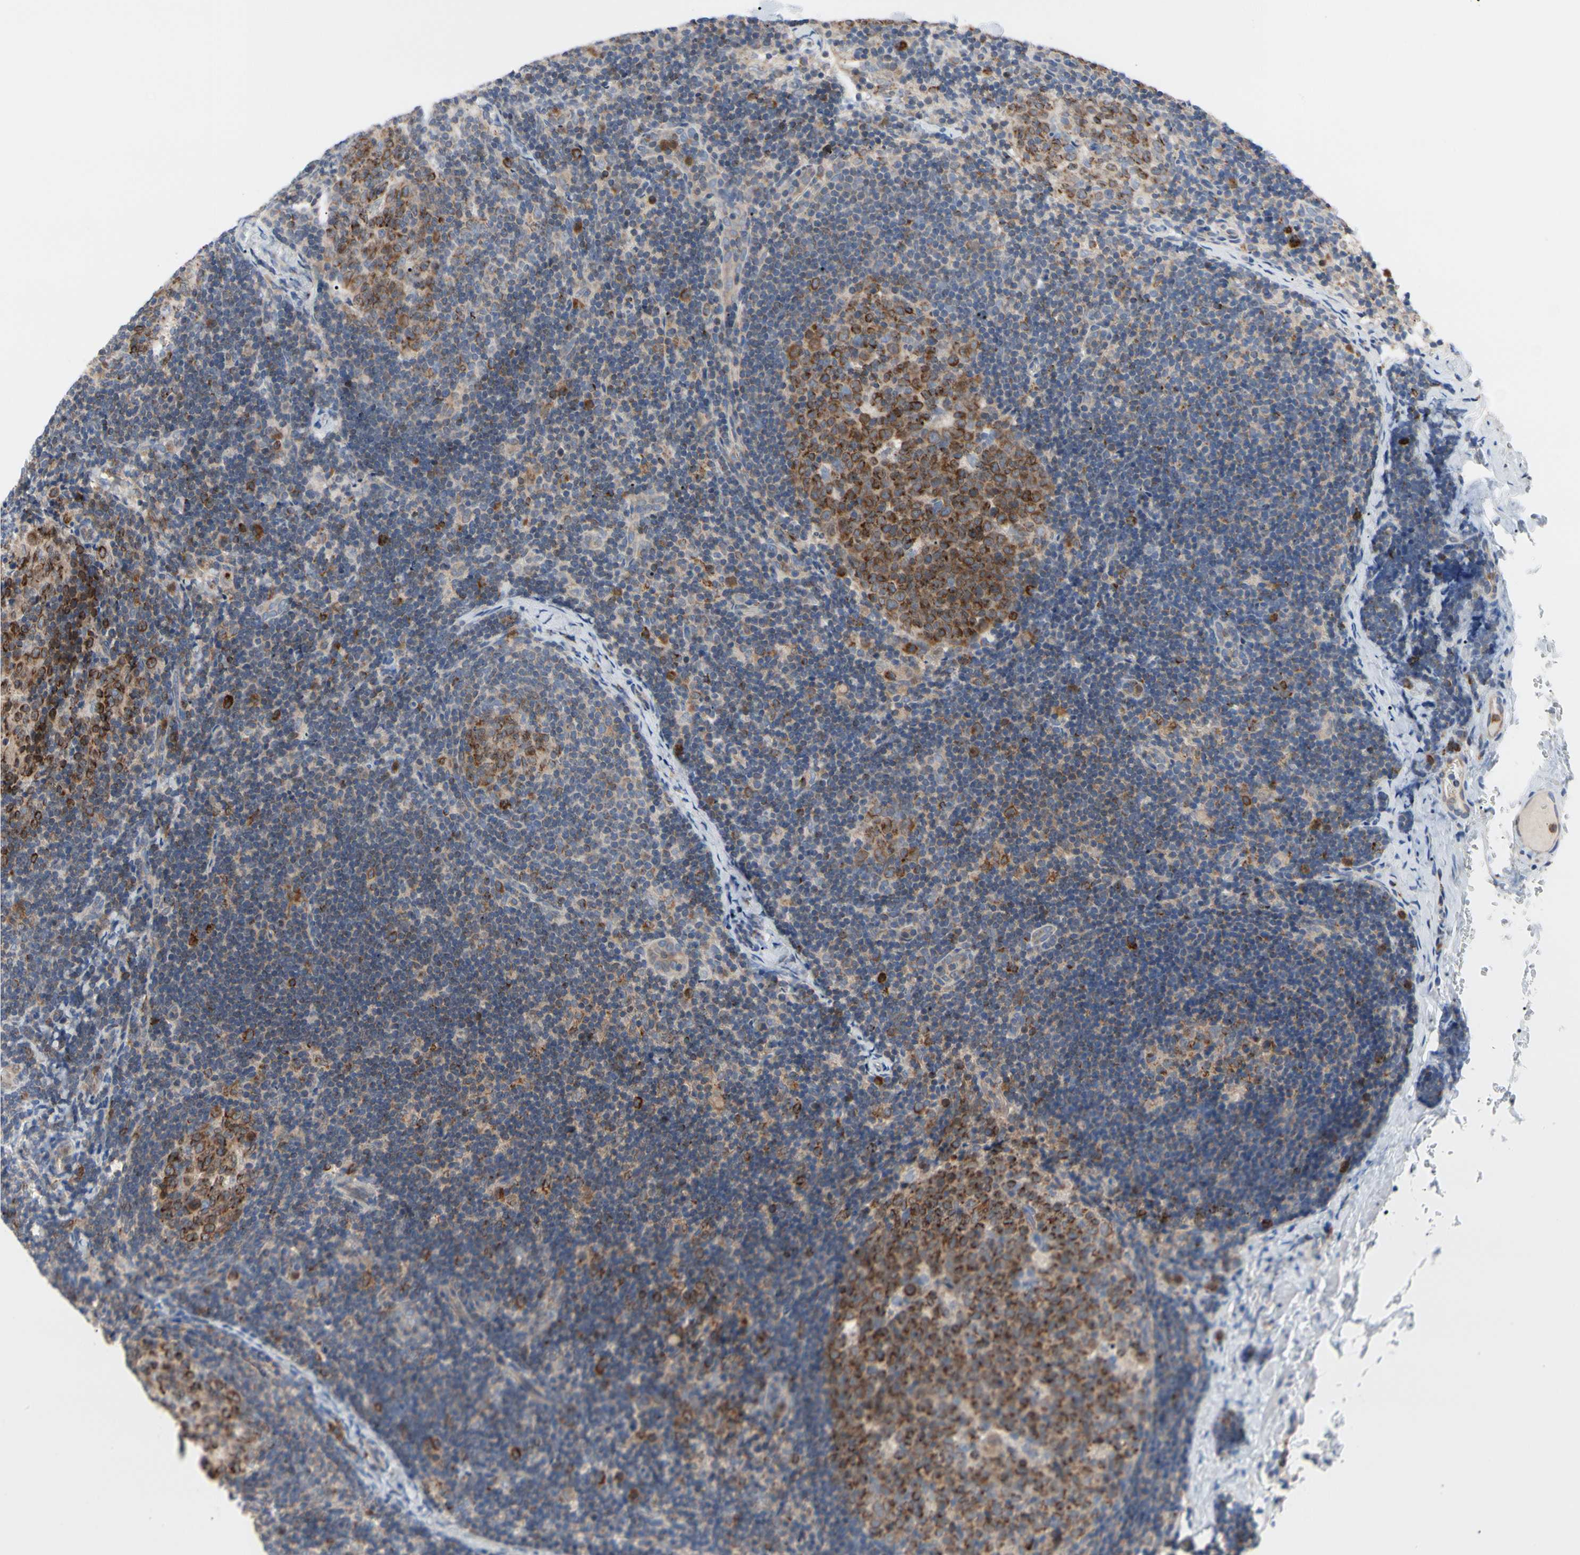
{"staining": {"intensity": "strong", "quantity": ">75%", "location": "cytoplasmic/membranous,nuclear"}, "tissue": "lymph node", "cell_type": "Germinal center cells", "image_type": "normal", "snomed": [{"axis": "morphology", "description": "Normal tissue, NOS"}, {"axis": "topography", "description": "Lymph node"}], "caption": "IHC histopathology image of normal human lymph node stained for a protein (brown), which demonstrates high levels of strong cytoplasmic/membranous,nuclear expression in about >75% of germinal center cells.", "gene": "MCL1", "patient": {"sex": "female", "age": 14}}